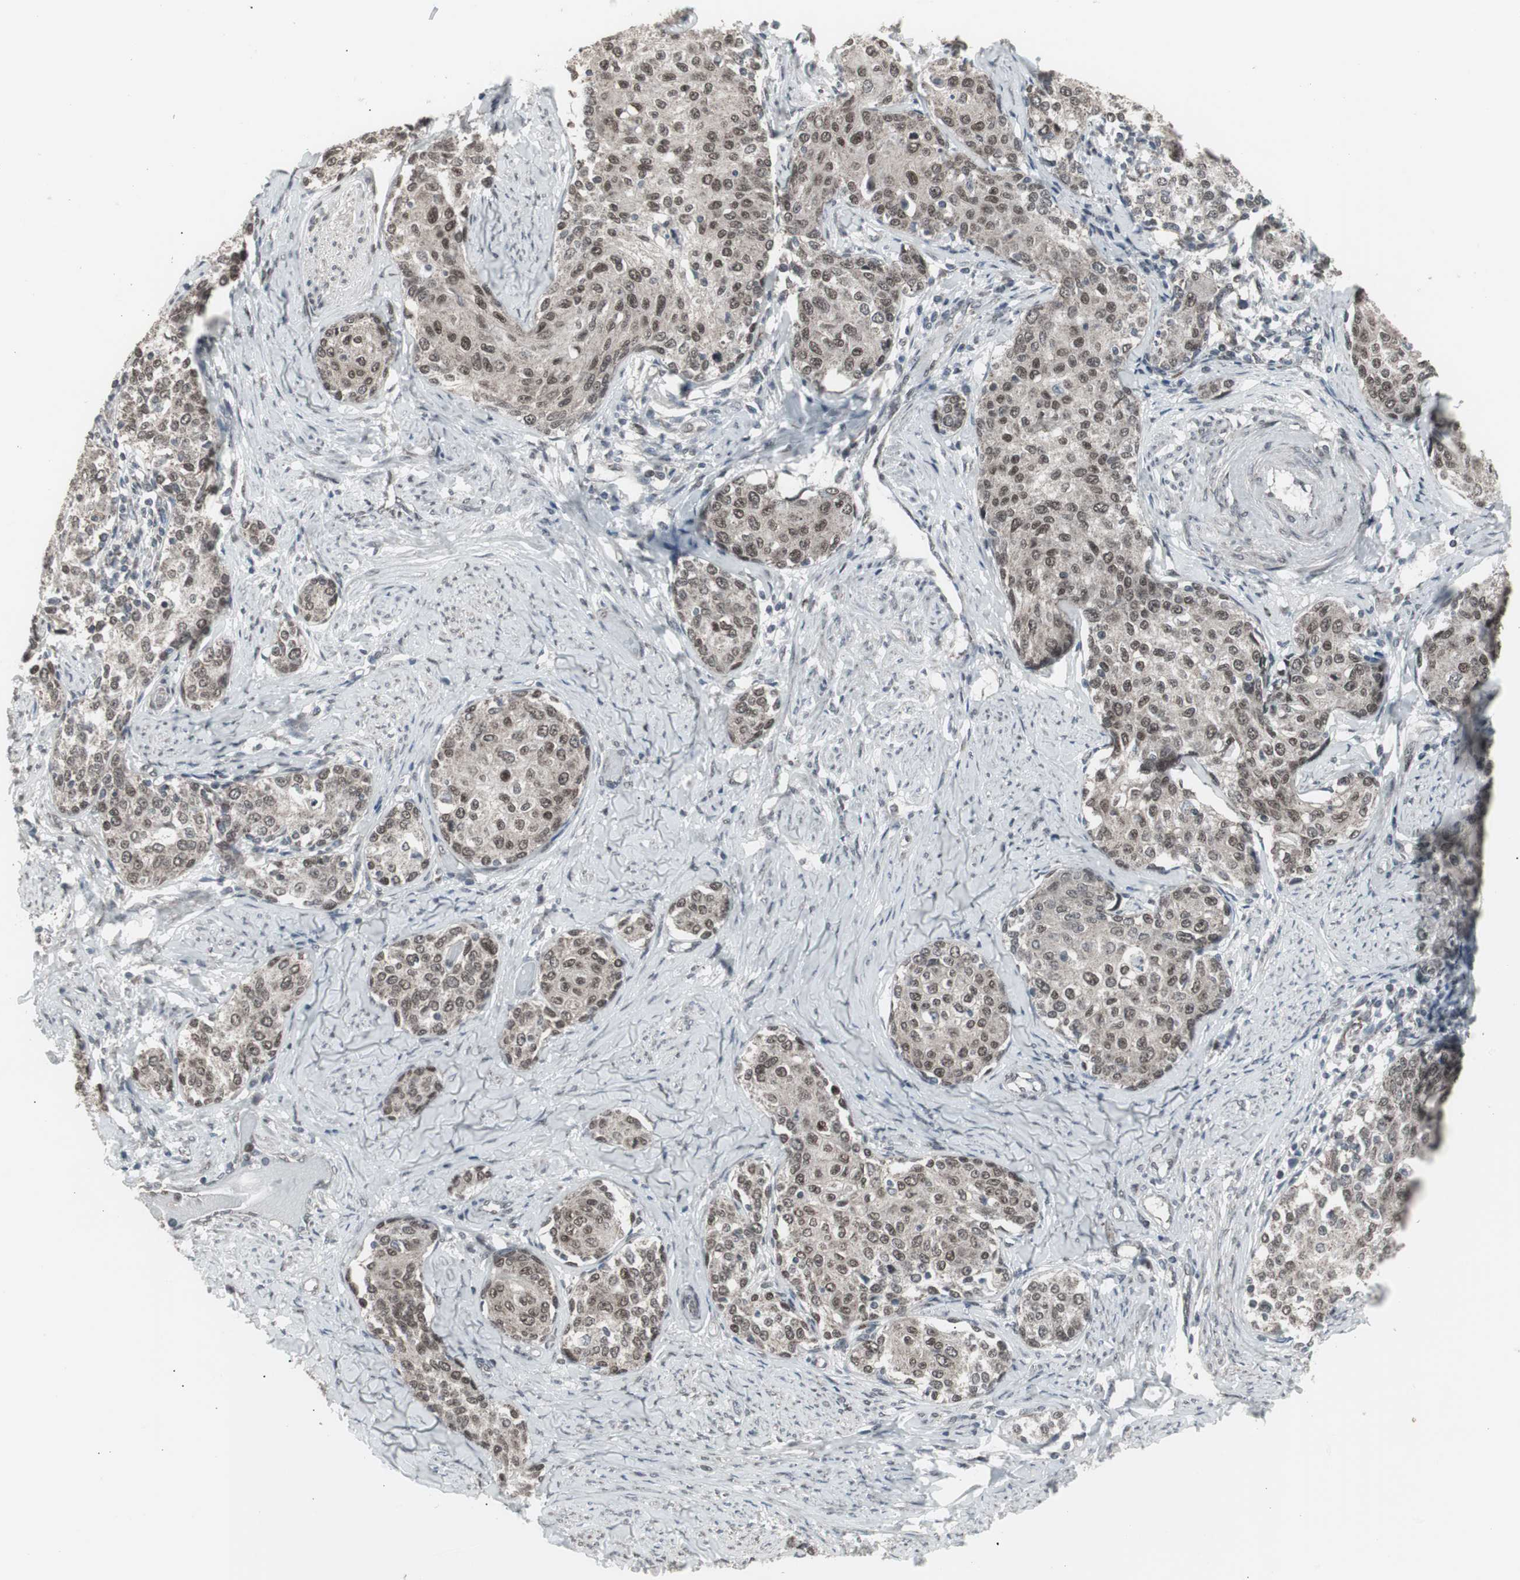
{"staining": {"intensity": "moderate", "quantity": ">75%", "location": "nuclear"}, "tissue": "cervical cancer", "cell_type": "Tumor cells", "image_type": "cancer", "snomed": [{"axis": "morphology", "description": "Squamous cell carcinoma, NOS"}, {"axis": "morphology", "description": "Adenocarcinoma, NOS"}, {"axis": "topography", "description": "Cervix"}], "caption": "Moderate nuclear staining is present in about >75% of tumor cells in cervical cancer (adenocarcinoma).", "gene": "RXRA", "patient": {"sex": "female", "age": 52}}